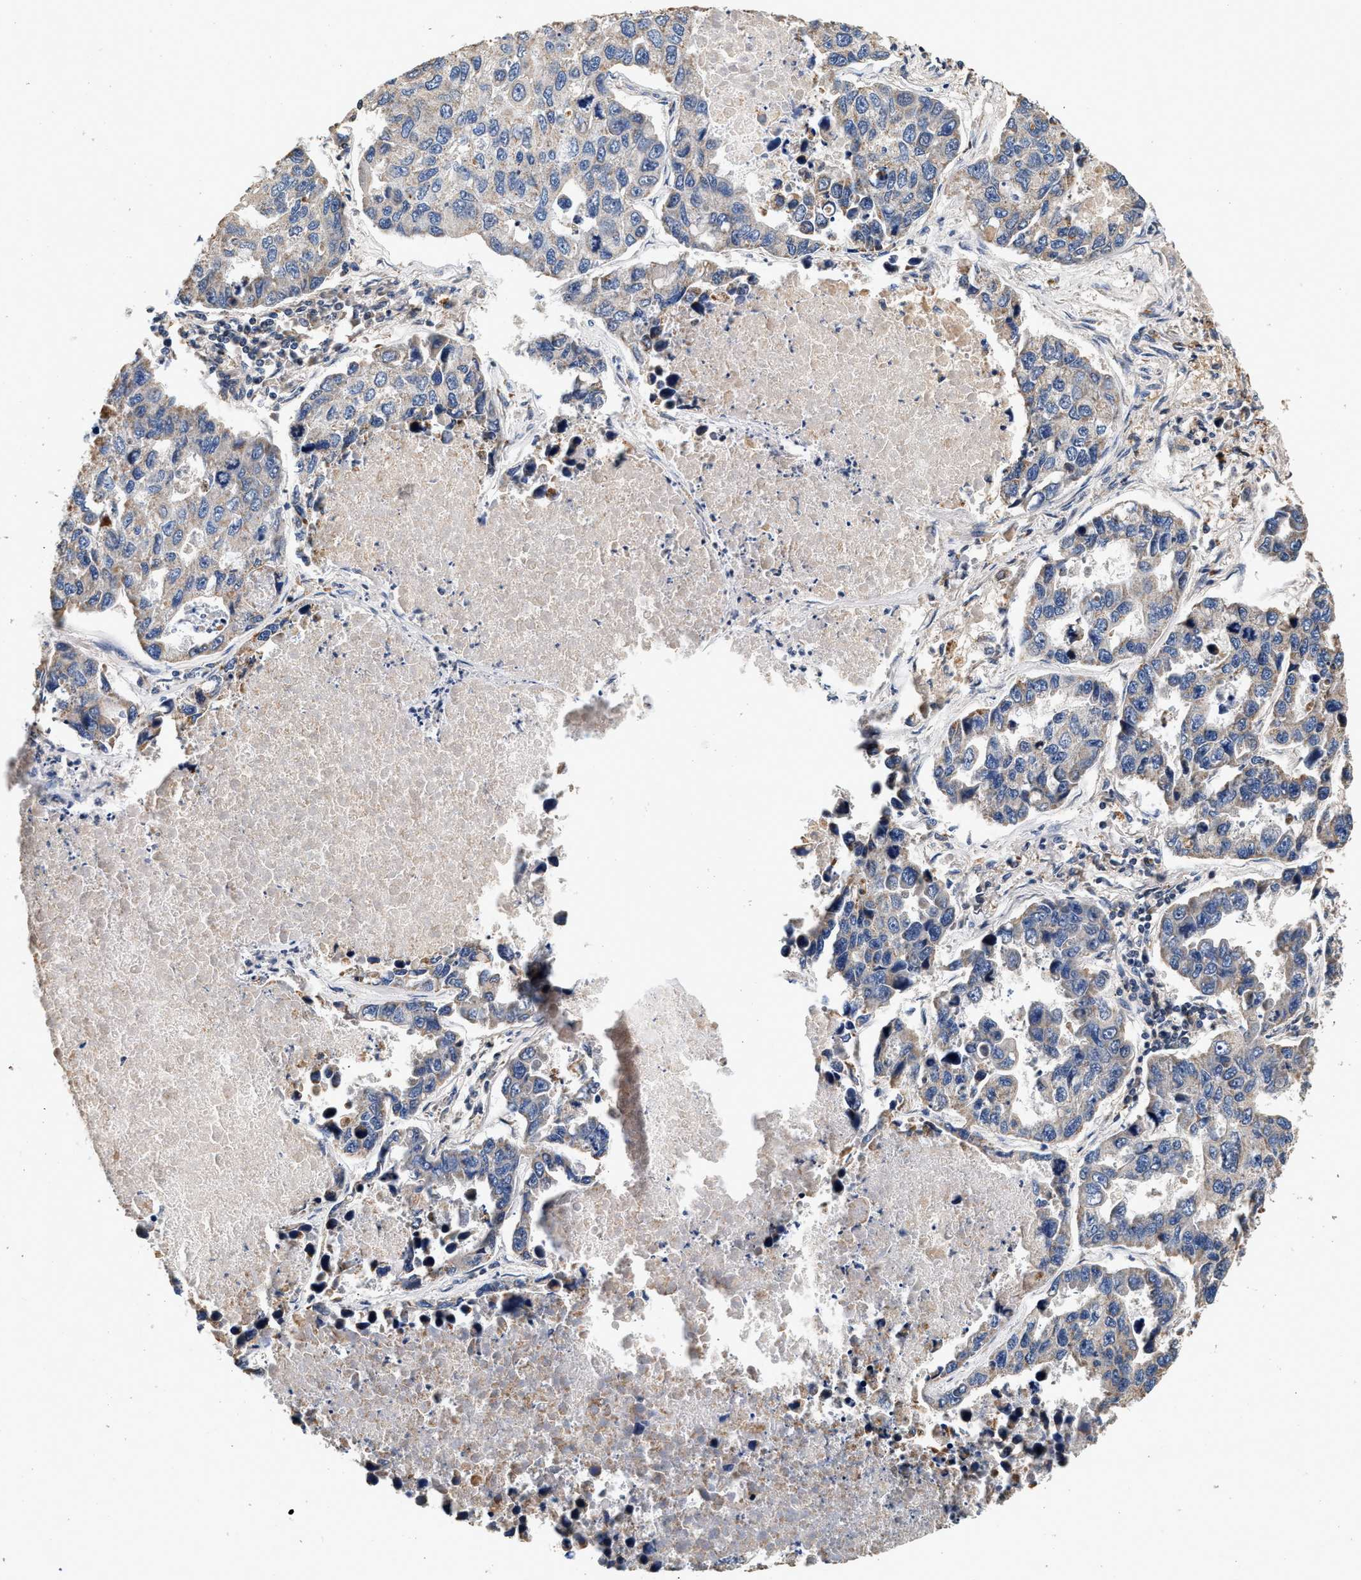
{"staining": {"intensity": "negative", "quantity": "none", "location": "none"}, "tissue": "lung cancer", "cell_type": "Tumor cells", "image_type": "cancer", "snomed": [{"axis": "morphology", "description": "Adenocarcinoma, NOS"}, {"axis": "topography", "description": "Lung"}], "caption": "Photomicrograph shows no protein positivity in tumor cells of lung cancer tissue.", "gene": "PTGR3", "patient": {"sex": "male", "age": 64}}